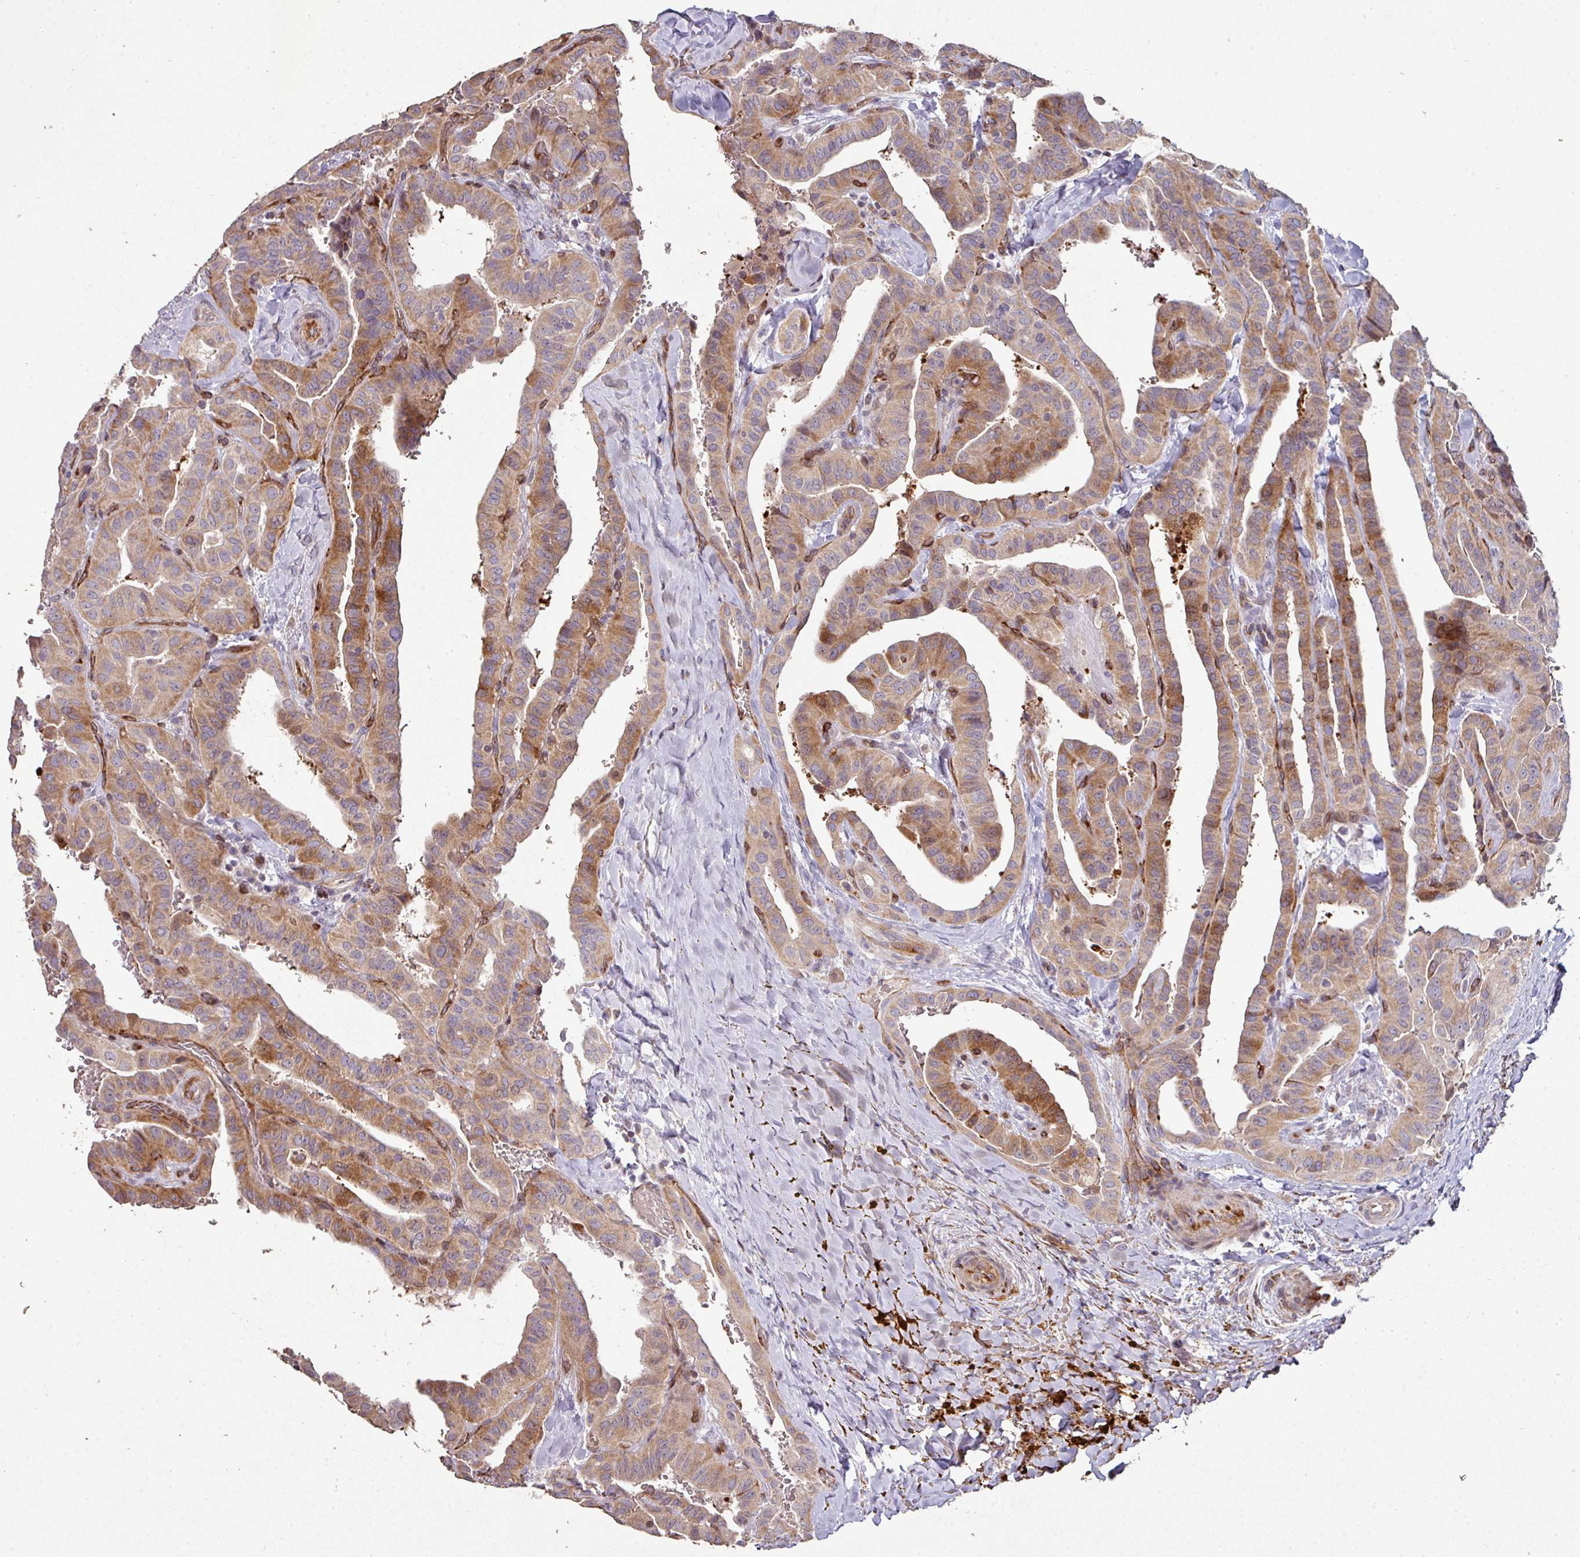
{"staining": {"intensity": "moderate", "quantity": ">75%", "location": "cytoplasmic/membranous"}, "tissue": "thyroid cancer", "cell_type": "Tumor cells", "image_type": "cancer", "snomed": [{"axis": "morphology", "description": "Papillary adenocarcinoma, NOS"}, {"axis": "topography", "description": "Thyroid gland"}], "caption": "High-power microscopy captured an immunohistochemistry image of thyroid papillary adenocarcinoma, revealing moderate cytoplasmic/membranous expression in about >75% of tumor cells.", "gene": "RPL23A", "patient": {"sex": "male", "age": 77}}